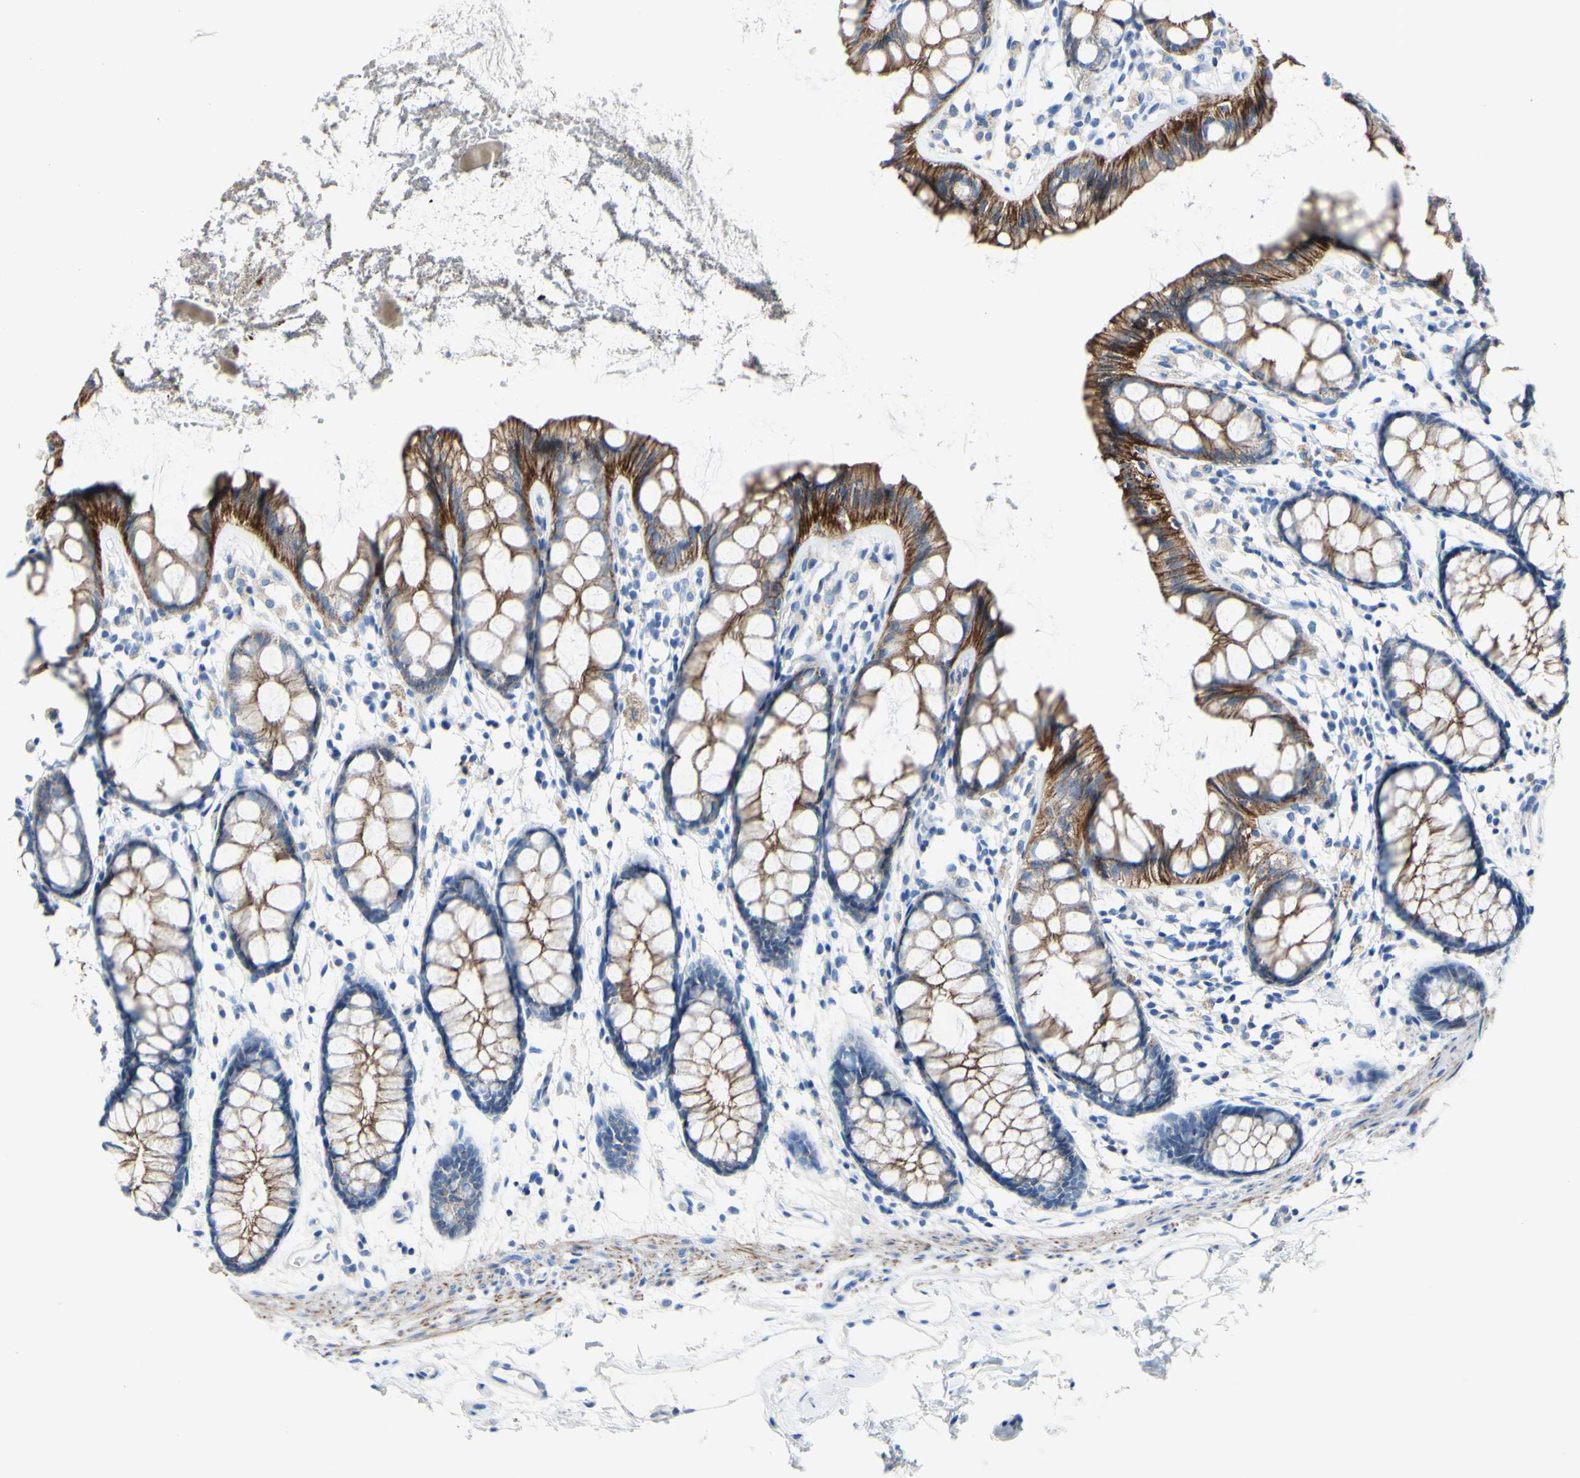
{"staining": {"intensity": "strong", "quantity": ">75%", "location": "cytoplasmic/membranous"}, "tissue": "rectum", "cell_type": "Glandular cells", "image_type": "normal", "snomed": [{"axis": "morphology", "description": "Normal tissue, NOS"}, {"axis": "topography", "description": "Rectum"}], "caption": "Strong cytoplasmic/membranous protein expression is appreciated in about >75% of glandular cells in rectum.", "gene": "DSC2", "patient": {"sex": "female", "age": 66}}